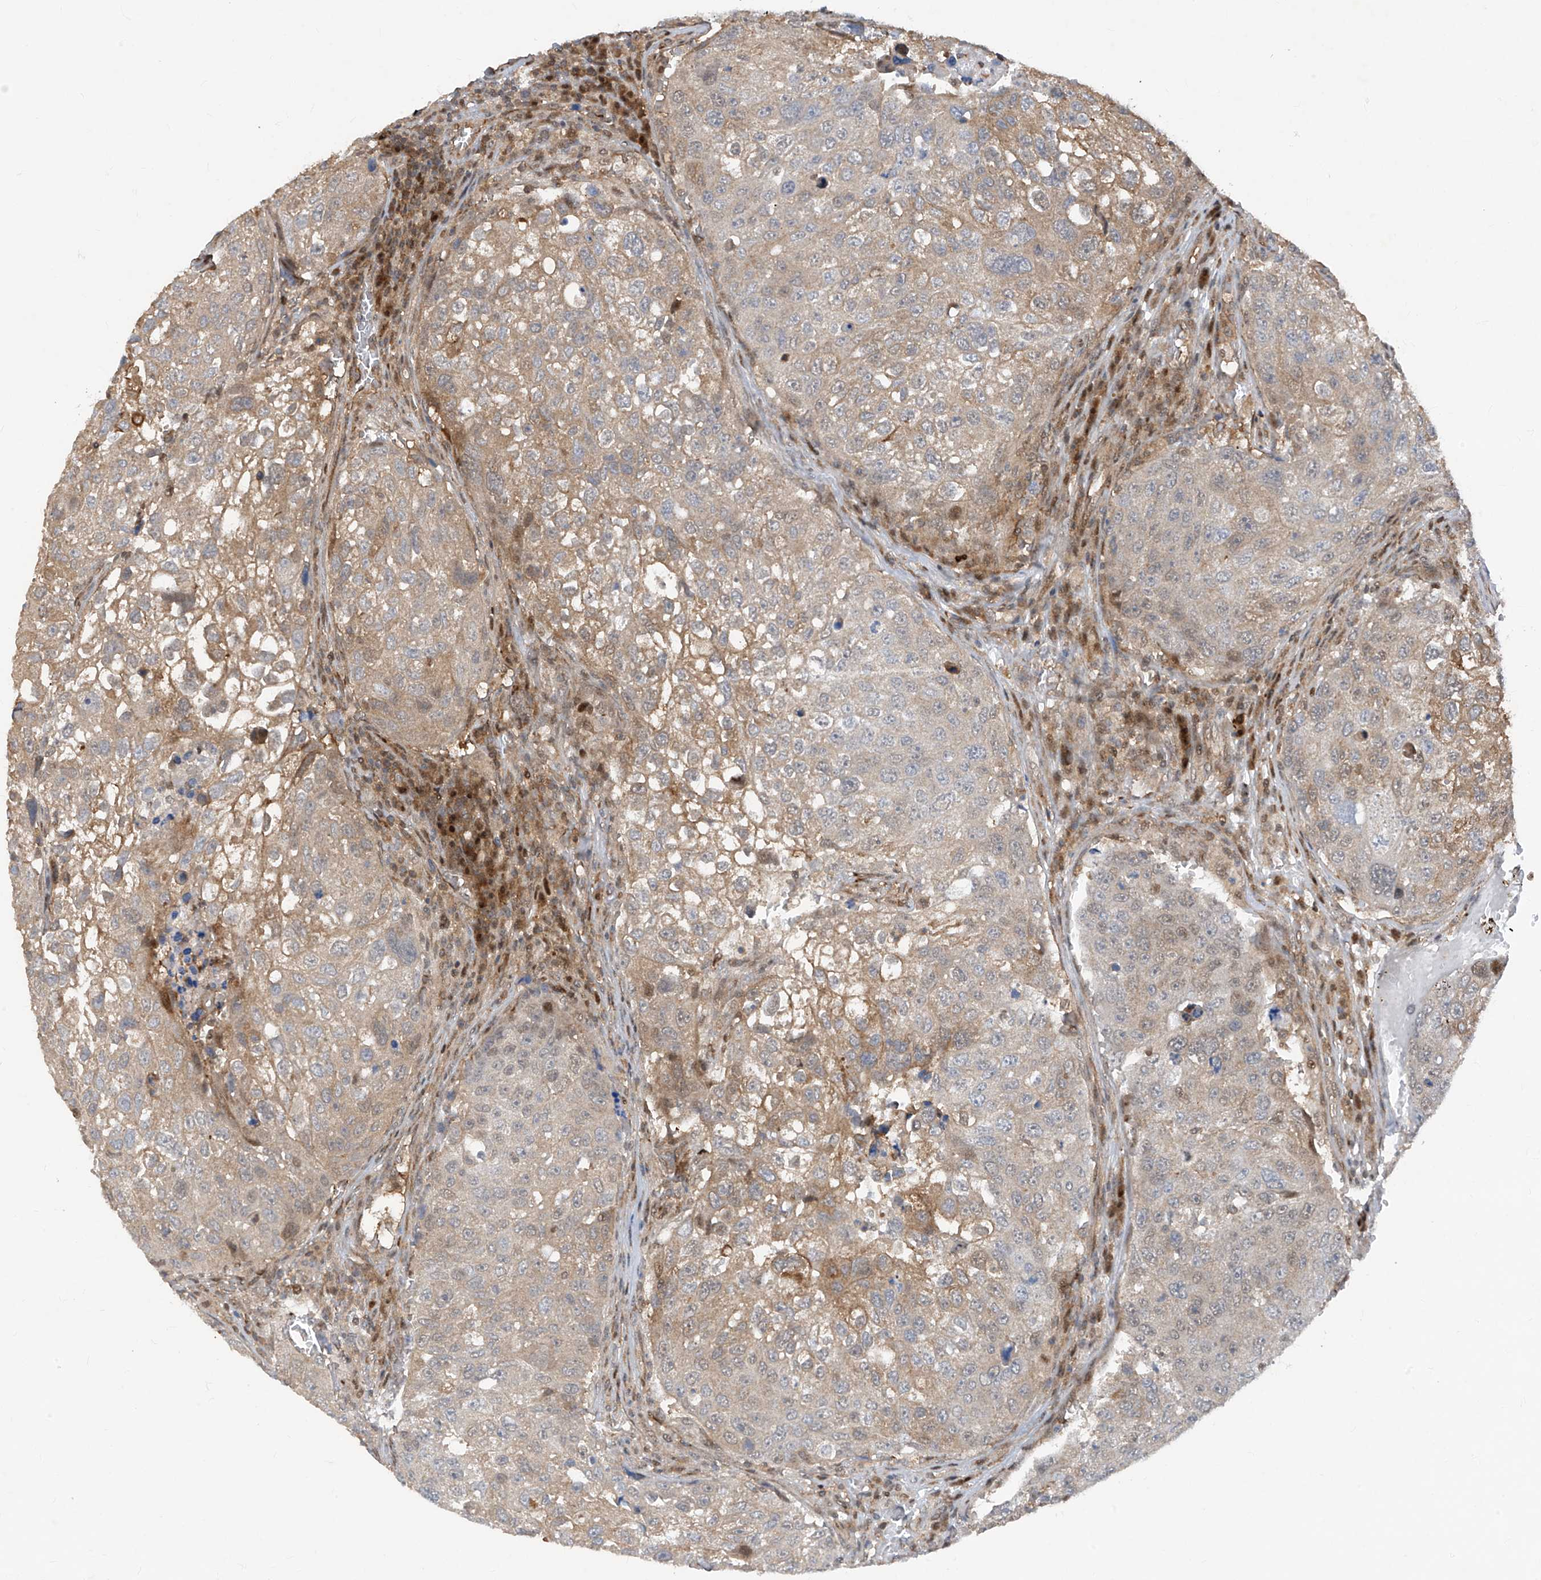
{"staining": {"intensity": "weak", "quantity": "25%-75%", "location": "cytoplasmic/membranous"}, "tissue": "urothelial cancer", "cell_type": "Tumor cells", "image_type": "cancer", "snomed": [{"axis": "morphology", "description": "Urothelial carcinoma, High grade"}, {"axis": "topography", "description": "Lymph node"}, {"axis": "topography", "description": "Urinary bladder"}], "caption": "Immunohistochemistry (IHC) image of human urothelial cancer stained for a protein (brown), which reveals low levels of weak cytoplasmic/membranous expression in about 25%-75% of tumor cells.", "gene": "ZNF358", "patient": {"sex": "male", "age": 51}}